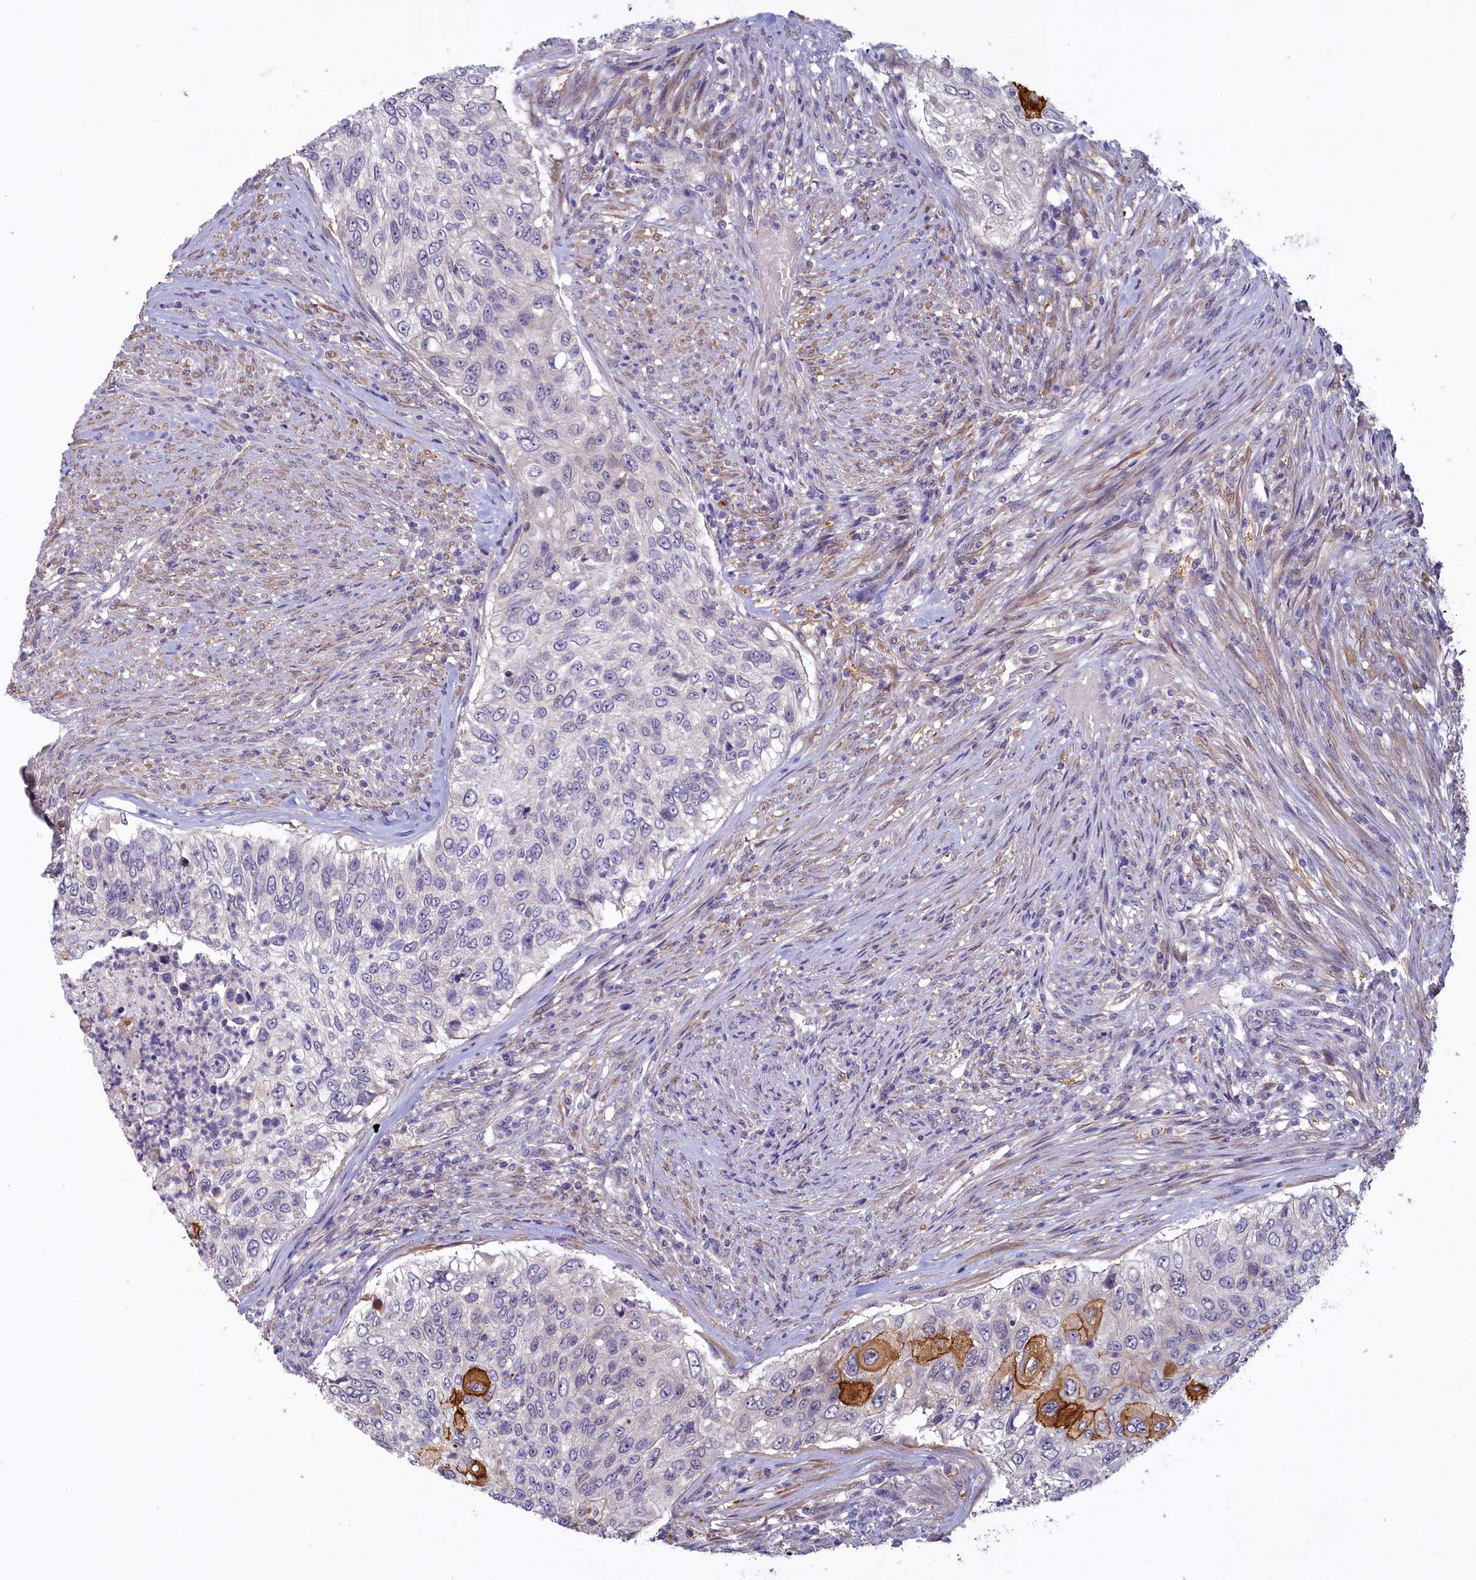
{"staining": {"intensity": "strong", "quantity": "<25%", "location": "cytoplasmic/membranous,nuclear"}, "tissue": "urothelial cancer", "cell_type": "Tumor cells", "image_type": "cancer", "snomed": [{"axis": "morphology", "description": "Urothelial carcinoma, High grade"}, {"axis": "topography", "description": "Urinary bladder"}], "caption": "Immunohistochemistry (IHC) (DAB (3,3'-diaminobenzidine)) staining of human urothelial carcinoma (high-grade) reveals strong cytoplasmic/membranous and nuclear protein staining in approximately <25% of tumor cells.", "gene": "UCHL3", "patient": {"sex": "female", "age": 60}}